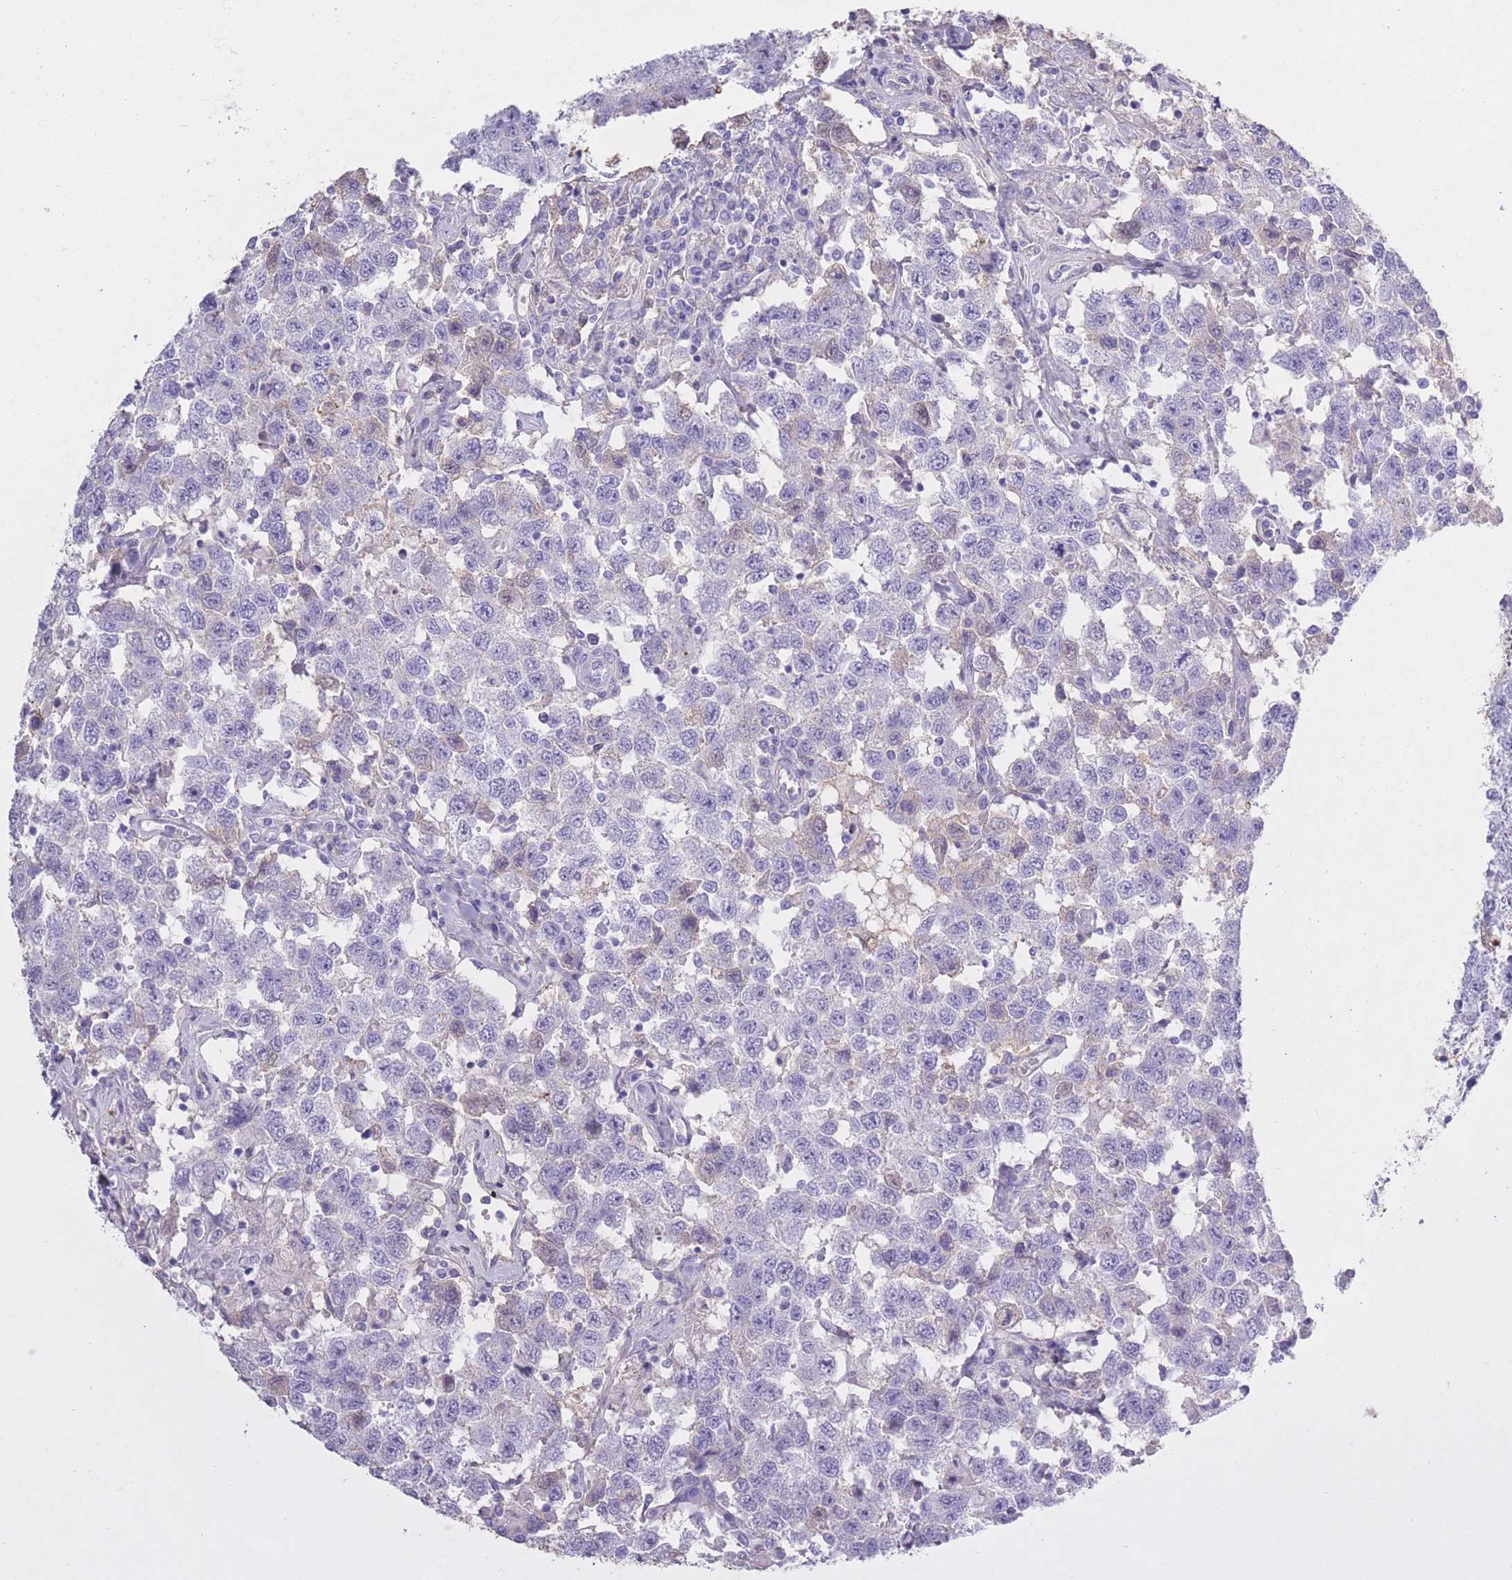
{"staining": {"intensity": "negative", "quantity": "none", "location": "none"}, "tissue": "testis cancer", "cell_type": "Tumor cells", "image_type": "cancer", "snomed": [{"axis": "morphology", "description": "Seminoma, NOS"}, {"axis": "topography", "description": "Testis"}], "caption": "Immunohistochemistry of human testis seminoma reveals no positivity in tumor cells. (DAB (3,3'-diaminobenzidine) immunohistochemistry (IHC) visualized using brightfield microscopy, high magnification).", "gene": "AP3S2", "patient": {"sex": "male", "age": 41}}